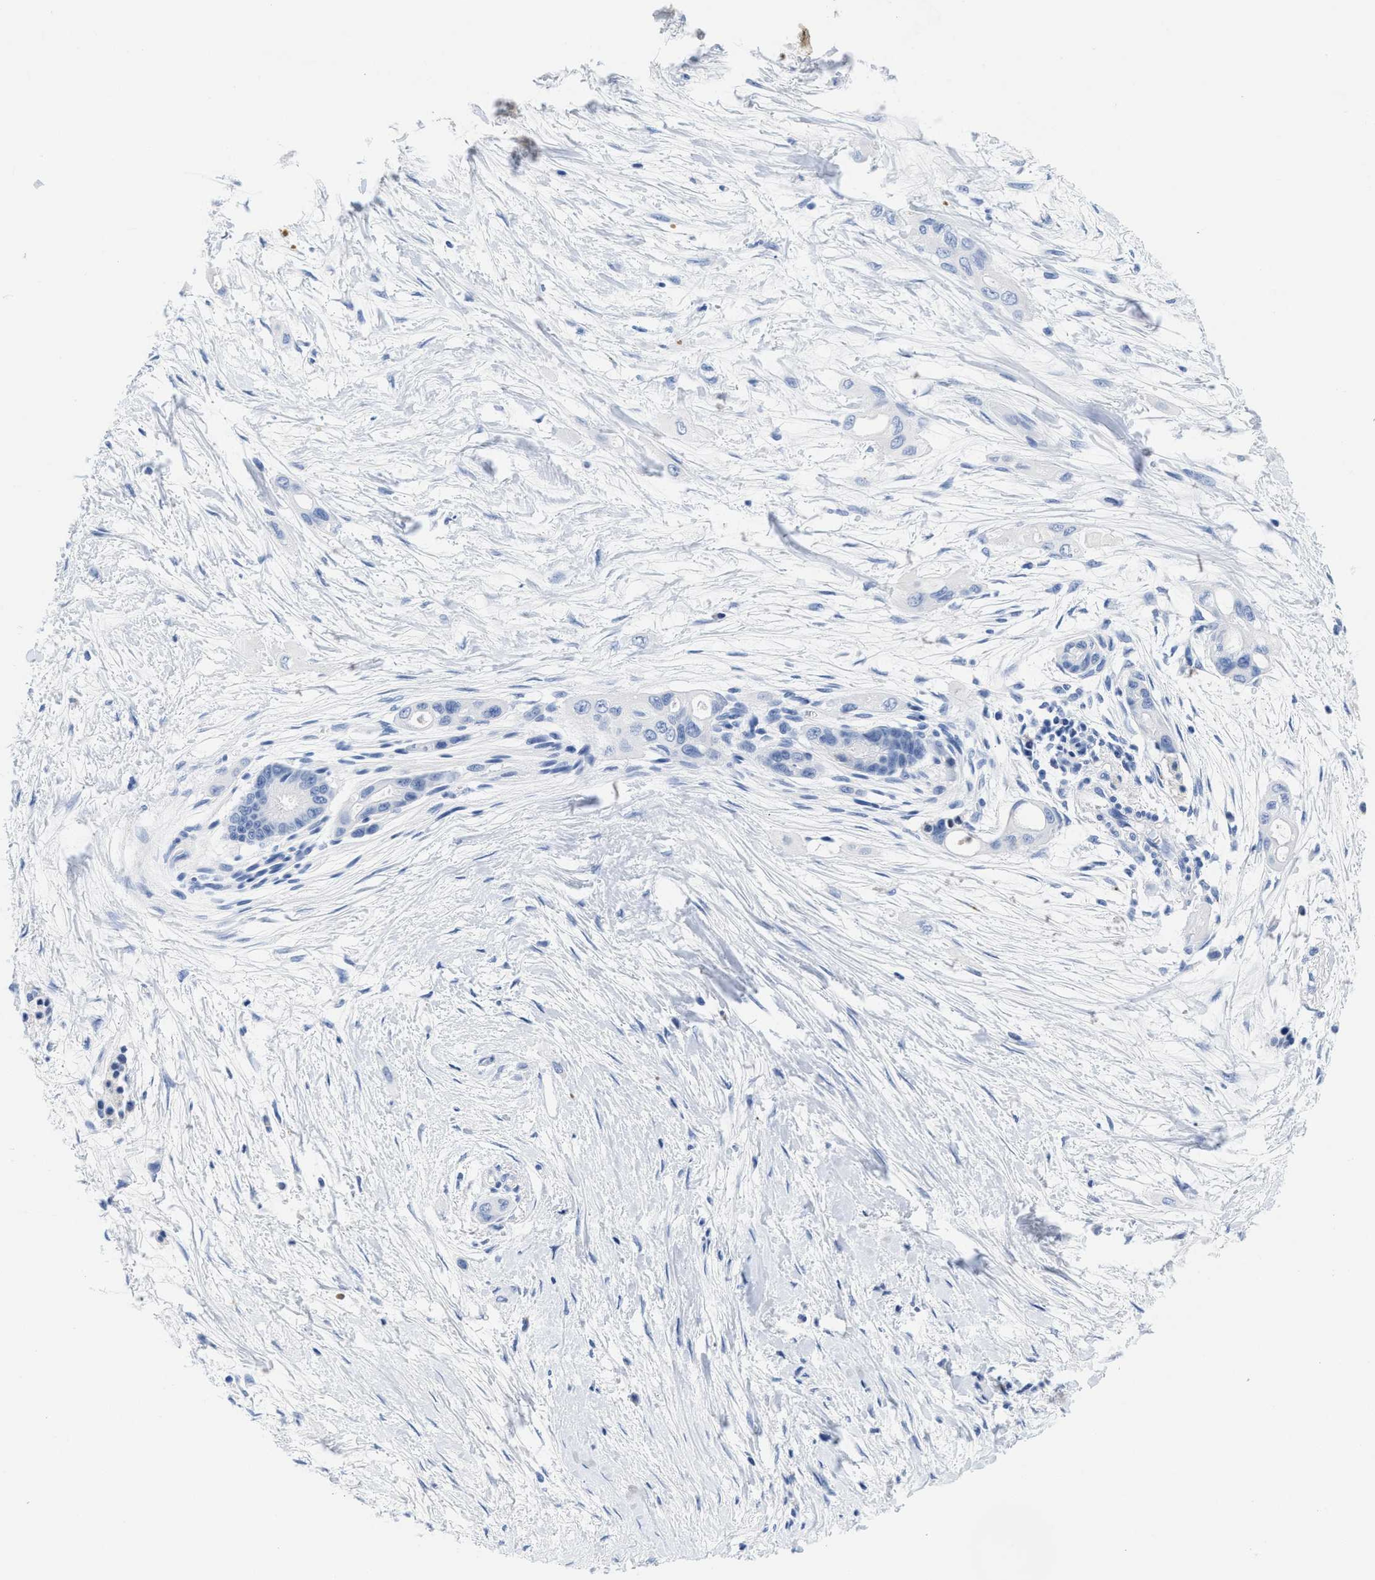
{"staining": {"intensity": "negative", "quantity": "none", "location": "none"}, "tissue": "pancreatic cancer", "cell_type": "Tumor cells", "image_type": "cancer", "snomed": [{"axis": "morphology", "description": "Adenocarcinoma, NOS"}, {"axis": "topography", "description": "Pancreas"}], "caption": "Human pancreatic cancer (adenocarcinoma) stained for a protein using immunohistochemistry shows no staining in tumor cells.", "gene": "TTC3", "patient": {"sex": "male", "age": 59}}